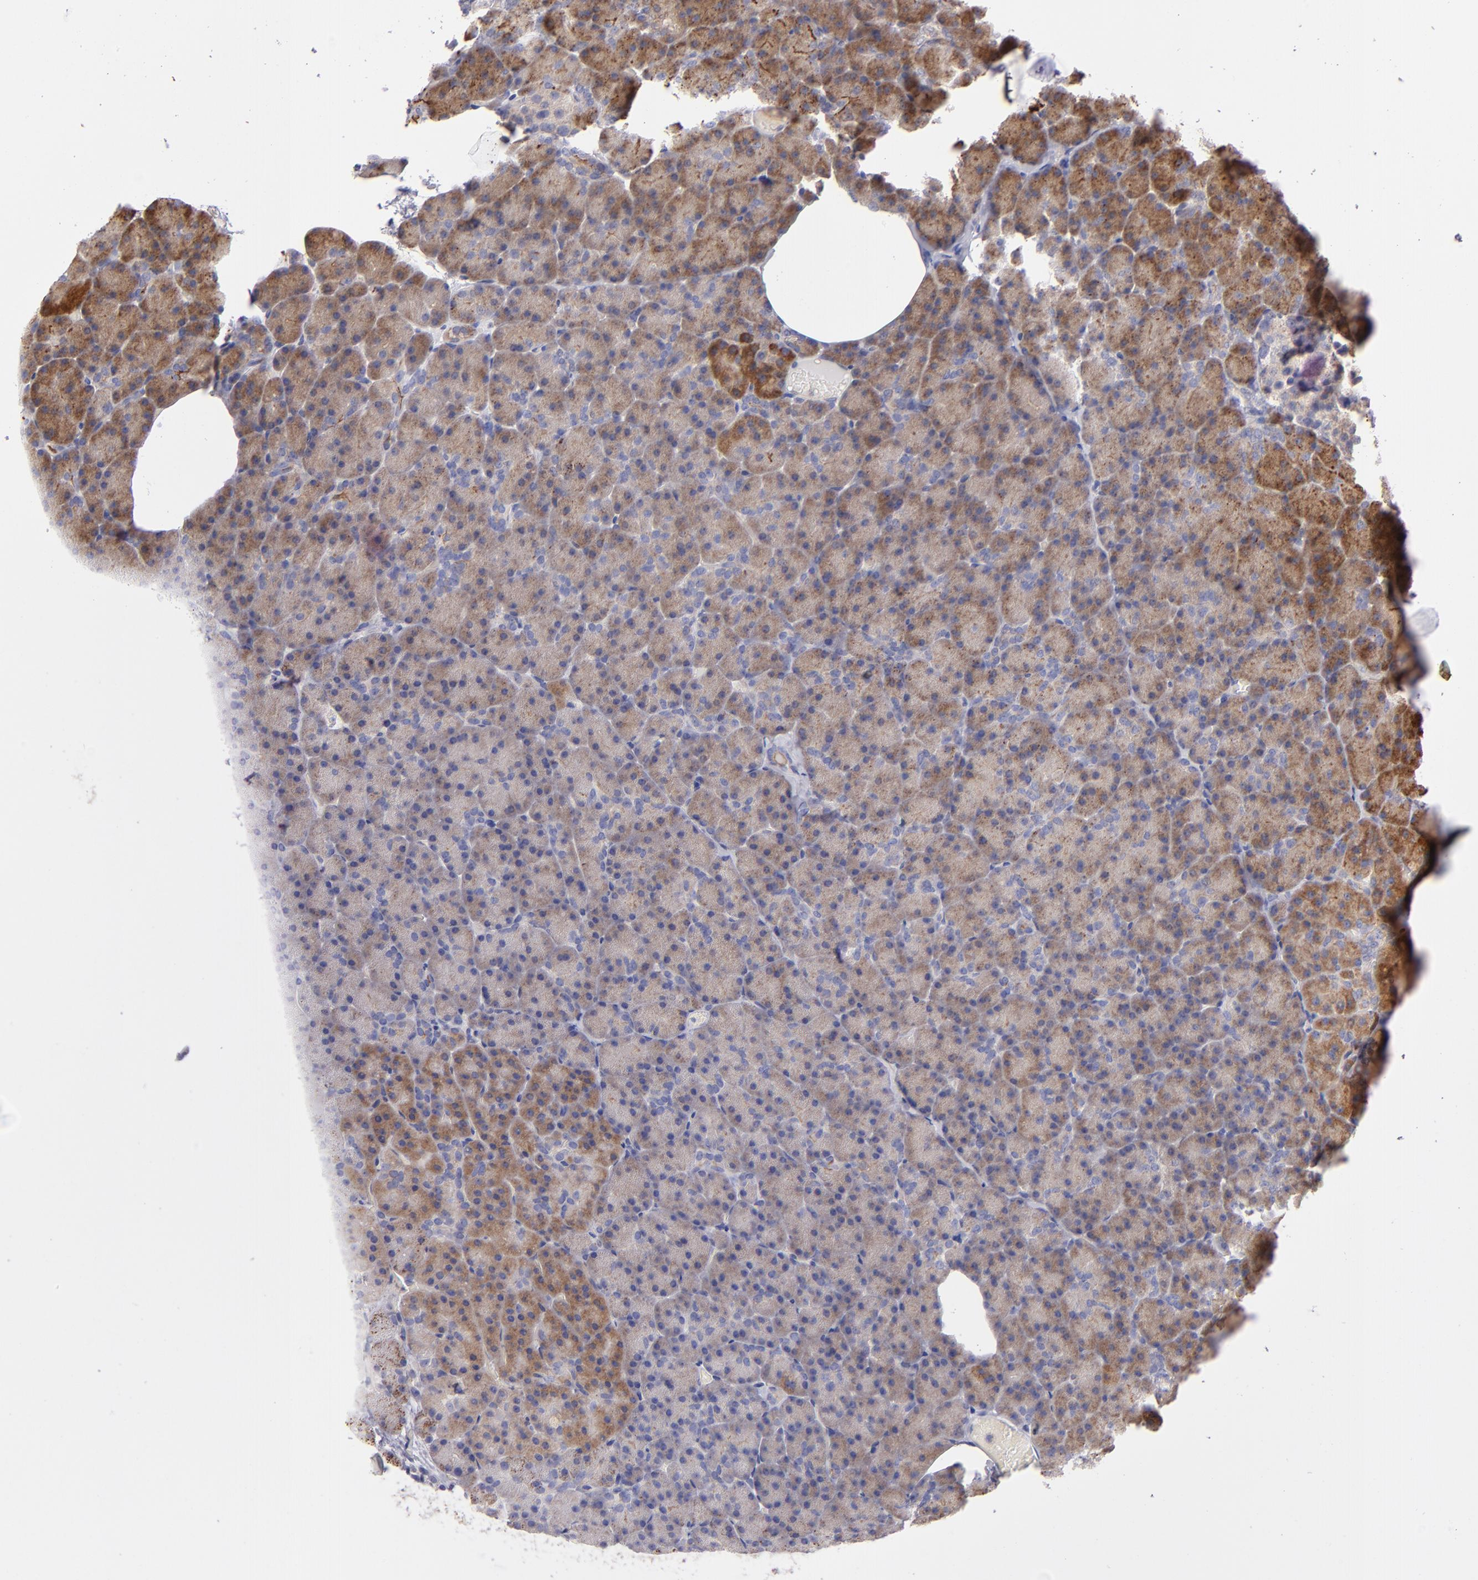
{"staining": {"intensity": "strong", "quantity": "<25%", "location": "cytoplasmic/membranous"}, "tissue": "pancreas", "cell_type": "Exocrine glandular cells", "image_type": "normal", "snomed": [{"axis": "morphology", "description": "Normal tissue, NOS"}, {"axis": "topography", "description": "Pancreas"}], "caption": "IHC micrograph of benign pancreas stained for a protein (brown), which exhibits medium levels of strong cytoplasmic/membranous staining in approximately <25% of exocrine glandular cells.", "gene": "IFIH1", "patient": {"sex": "female", "age": 35}}